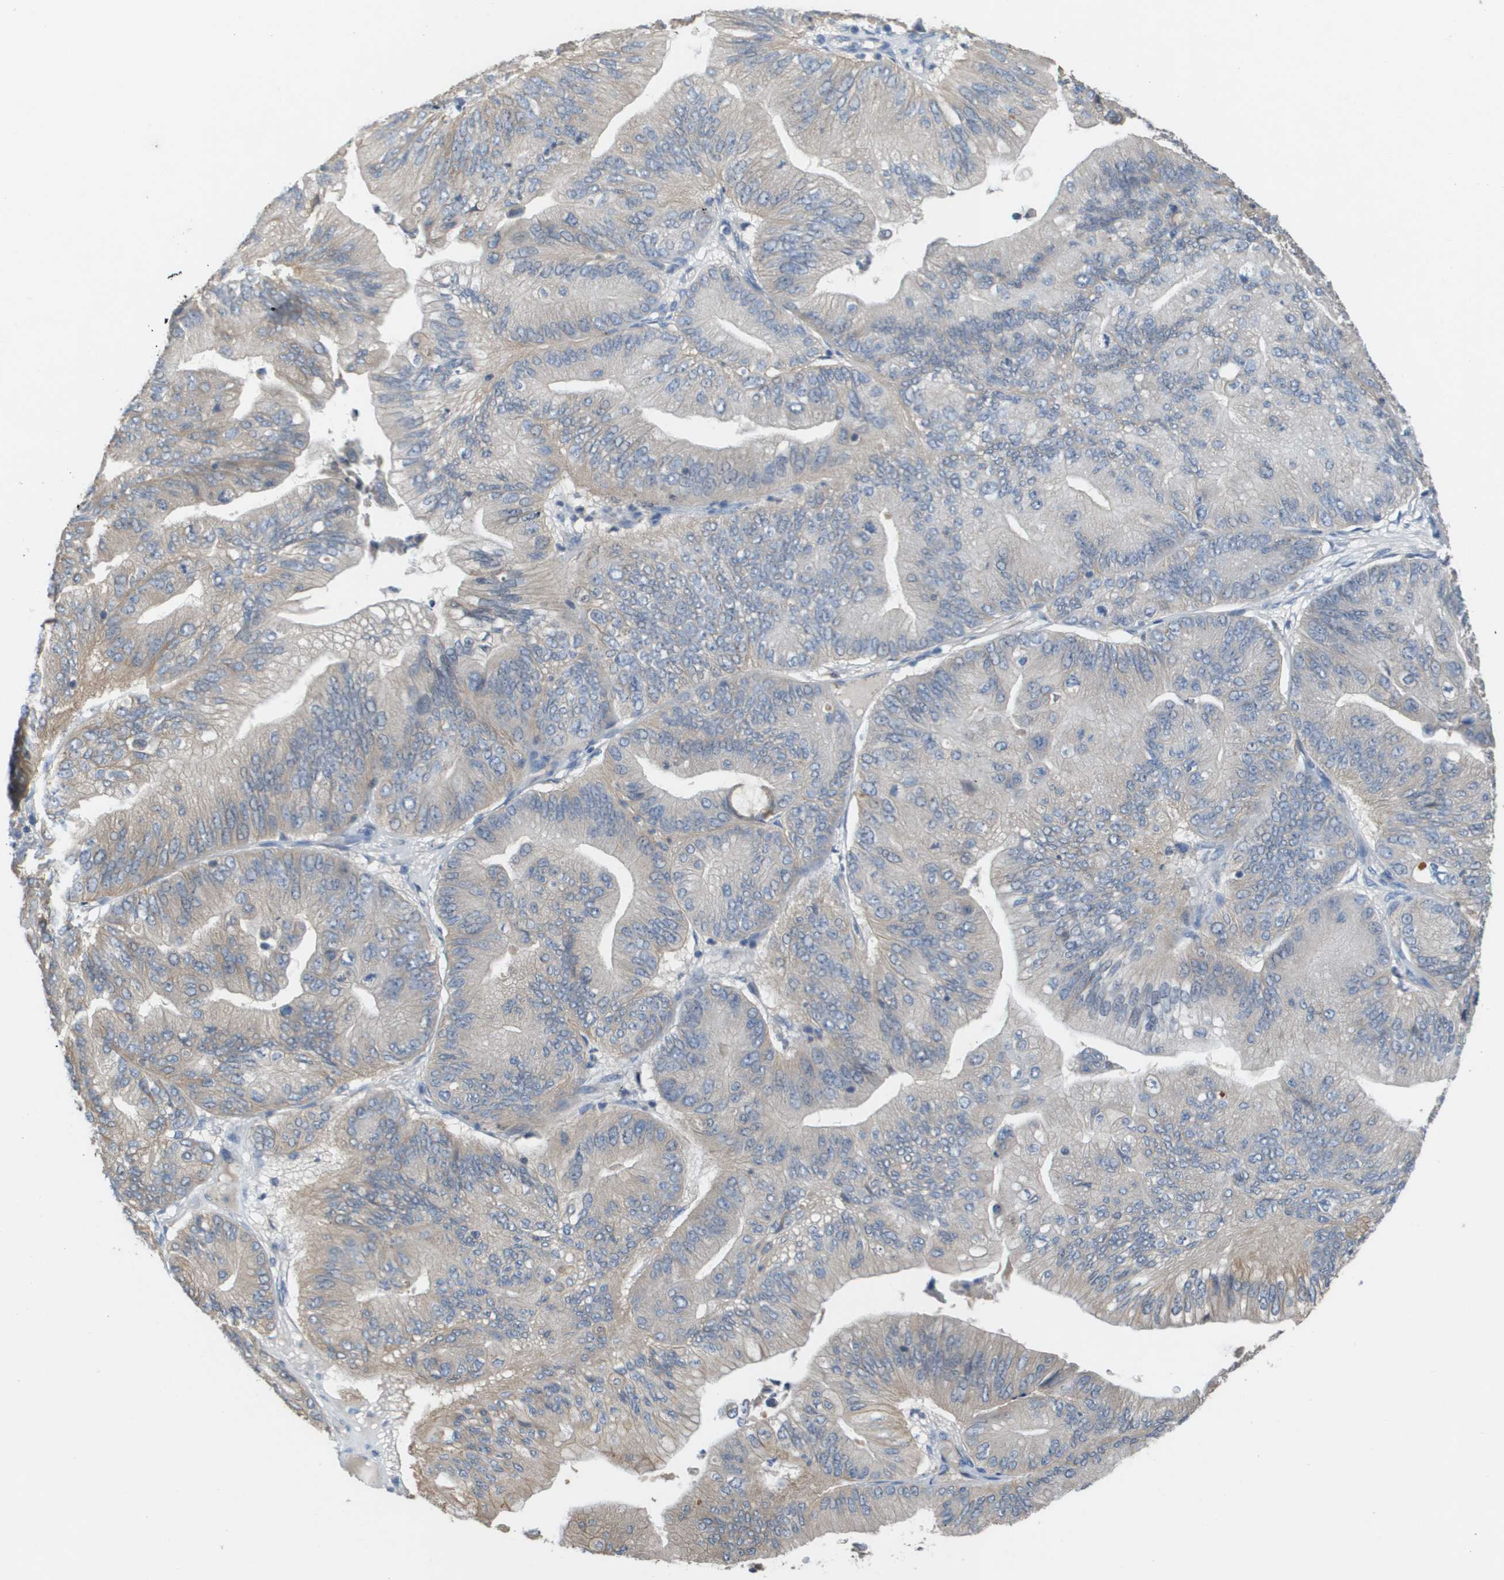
{"staining": {"intensity": "weak", "quantity": "<25%", "location": "cytoplasmic/membranous"}, "tissue": "ovarian cancer", "cell_type": "Tumor cells", "image_type": "cancer", "snomed": [{"axis": "morphology", "description": "Cystadenocarcinoma, mucinous, NOS"}, {"axis": "topography", "description": "Ovary"}], "caption": "A micrograph of human ovarian cancer (mucinous cystadenocarcinoma) is negative for staining in tumor cells.", "gene": "UBA5", "patient": {"sex": "female", "age": 61}}